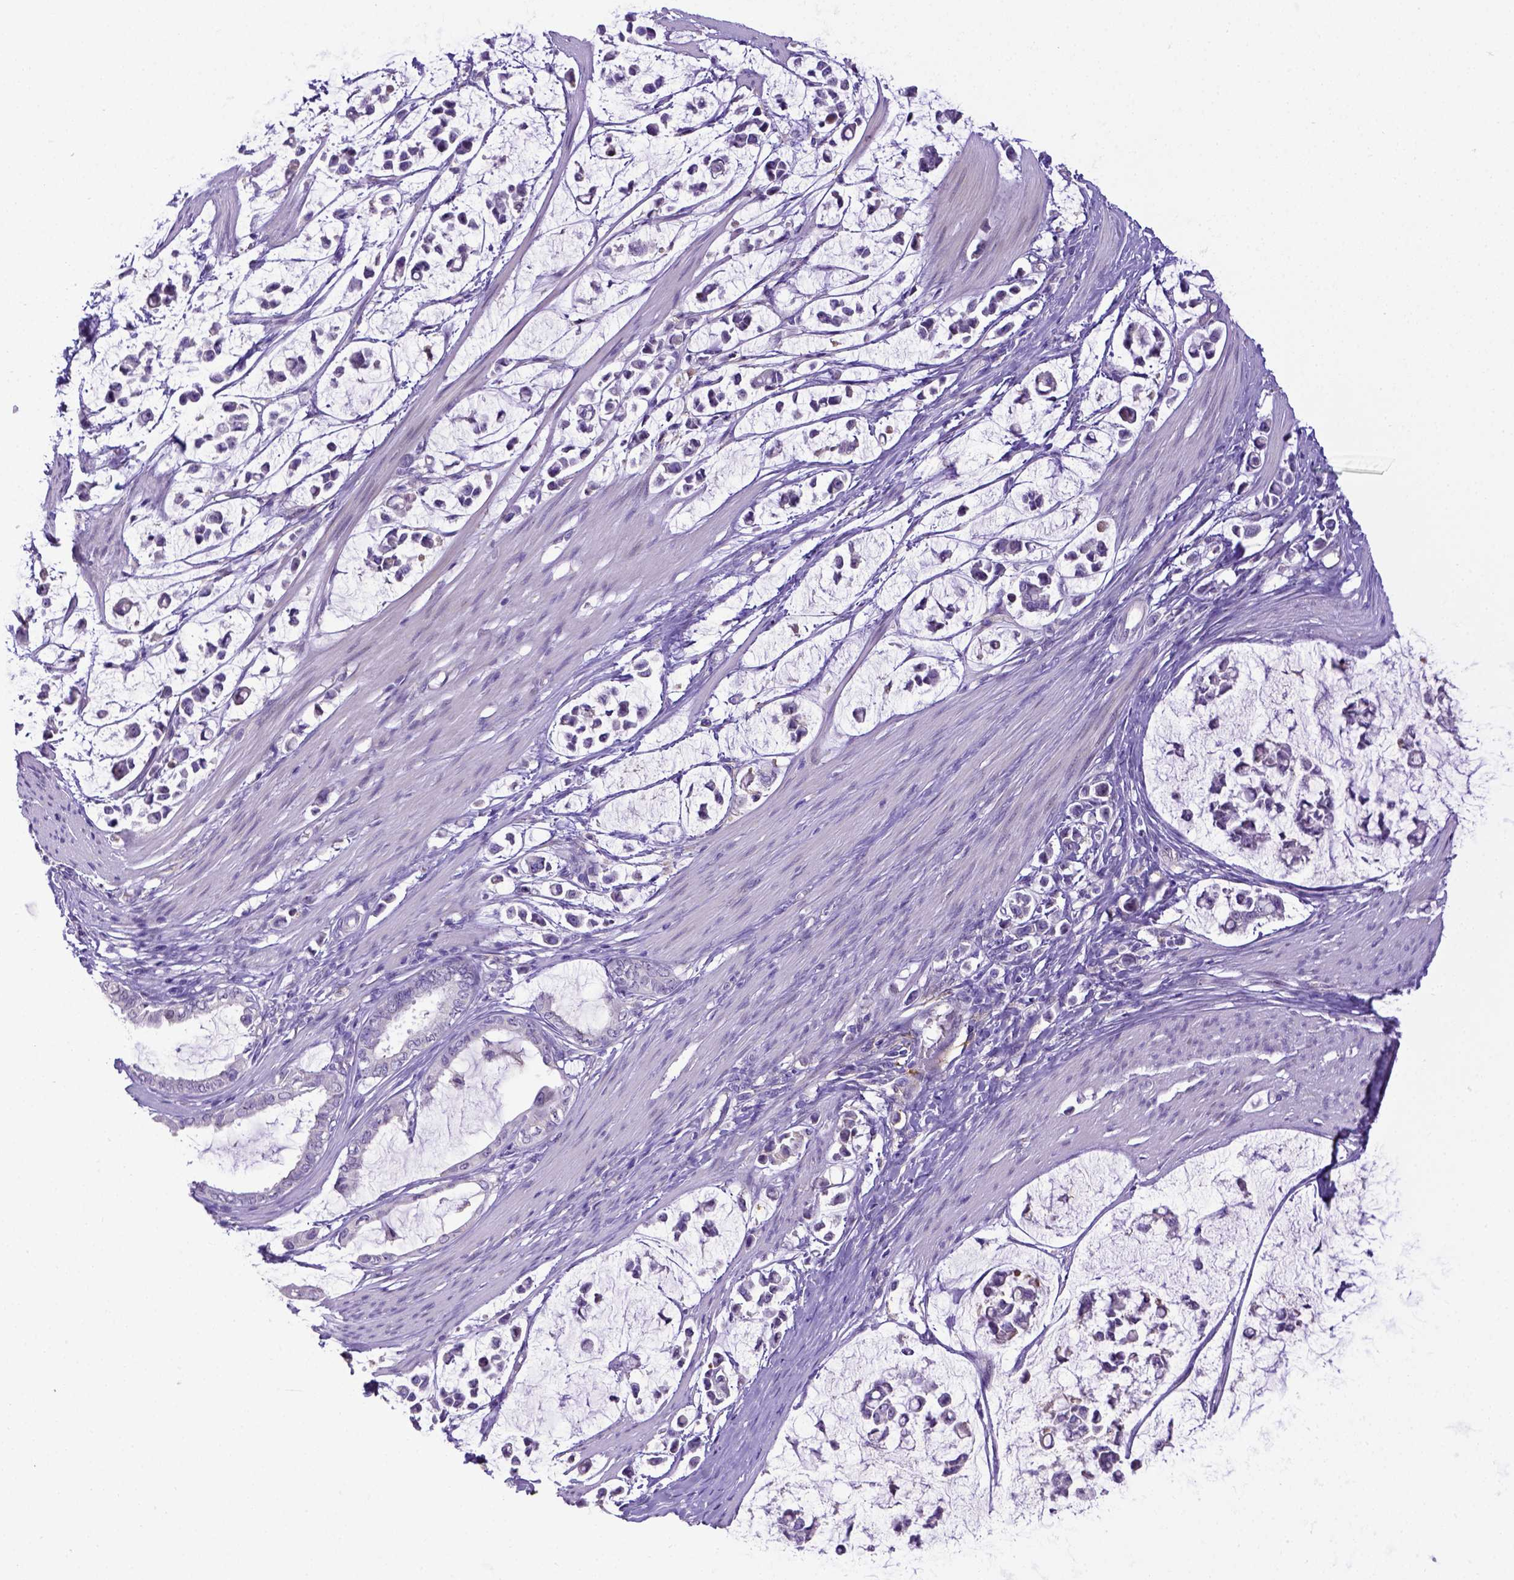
{"staining": {"intensity": "negative", "quantity": "none", "location": "none"}, "tissue": "stomach cancer", "cell_type": "Tumor cells", "image_type": "cancer", "snomed": [{"axis": "morphology", "description": "Adenocarcinoma, NOS"}, {"axis": "topography", "description": "Stomach"}], "caption": "Immunohistochemistry (IHC) photomicrograph of stomach cancer (adenocarcinoma) stained for a protein (brown), which reveals no staining in tumor cells.", "gene": "CD40", "patient": {"sex": "male", "age": 82}}